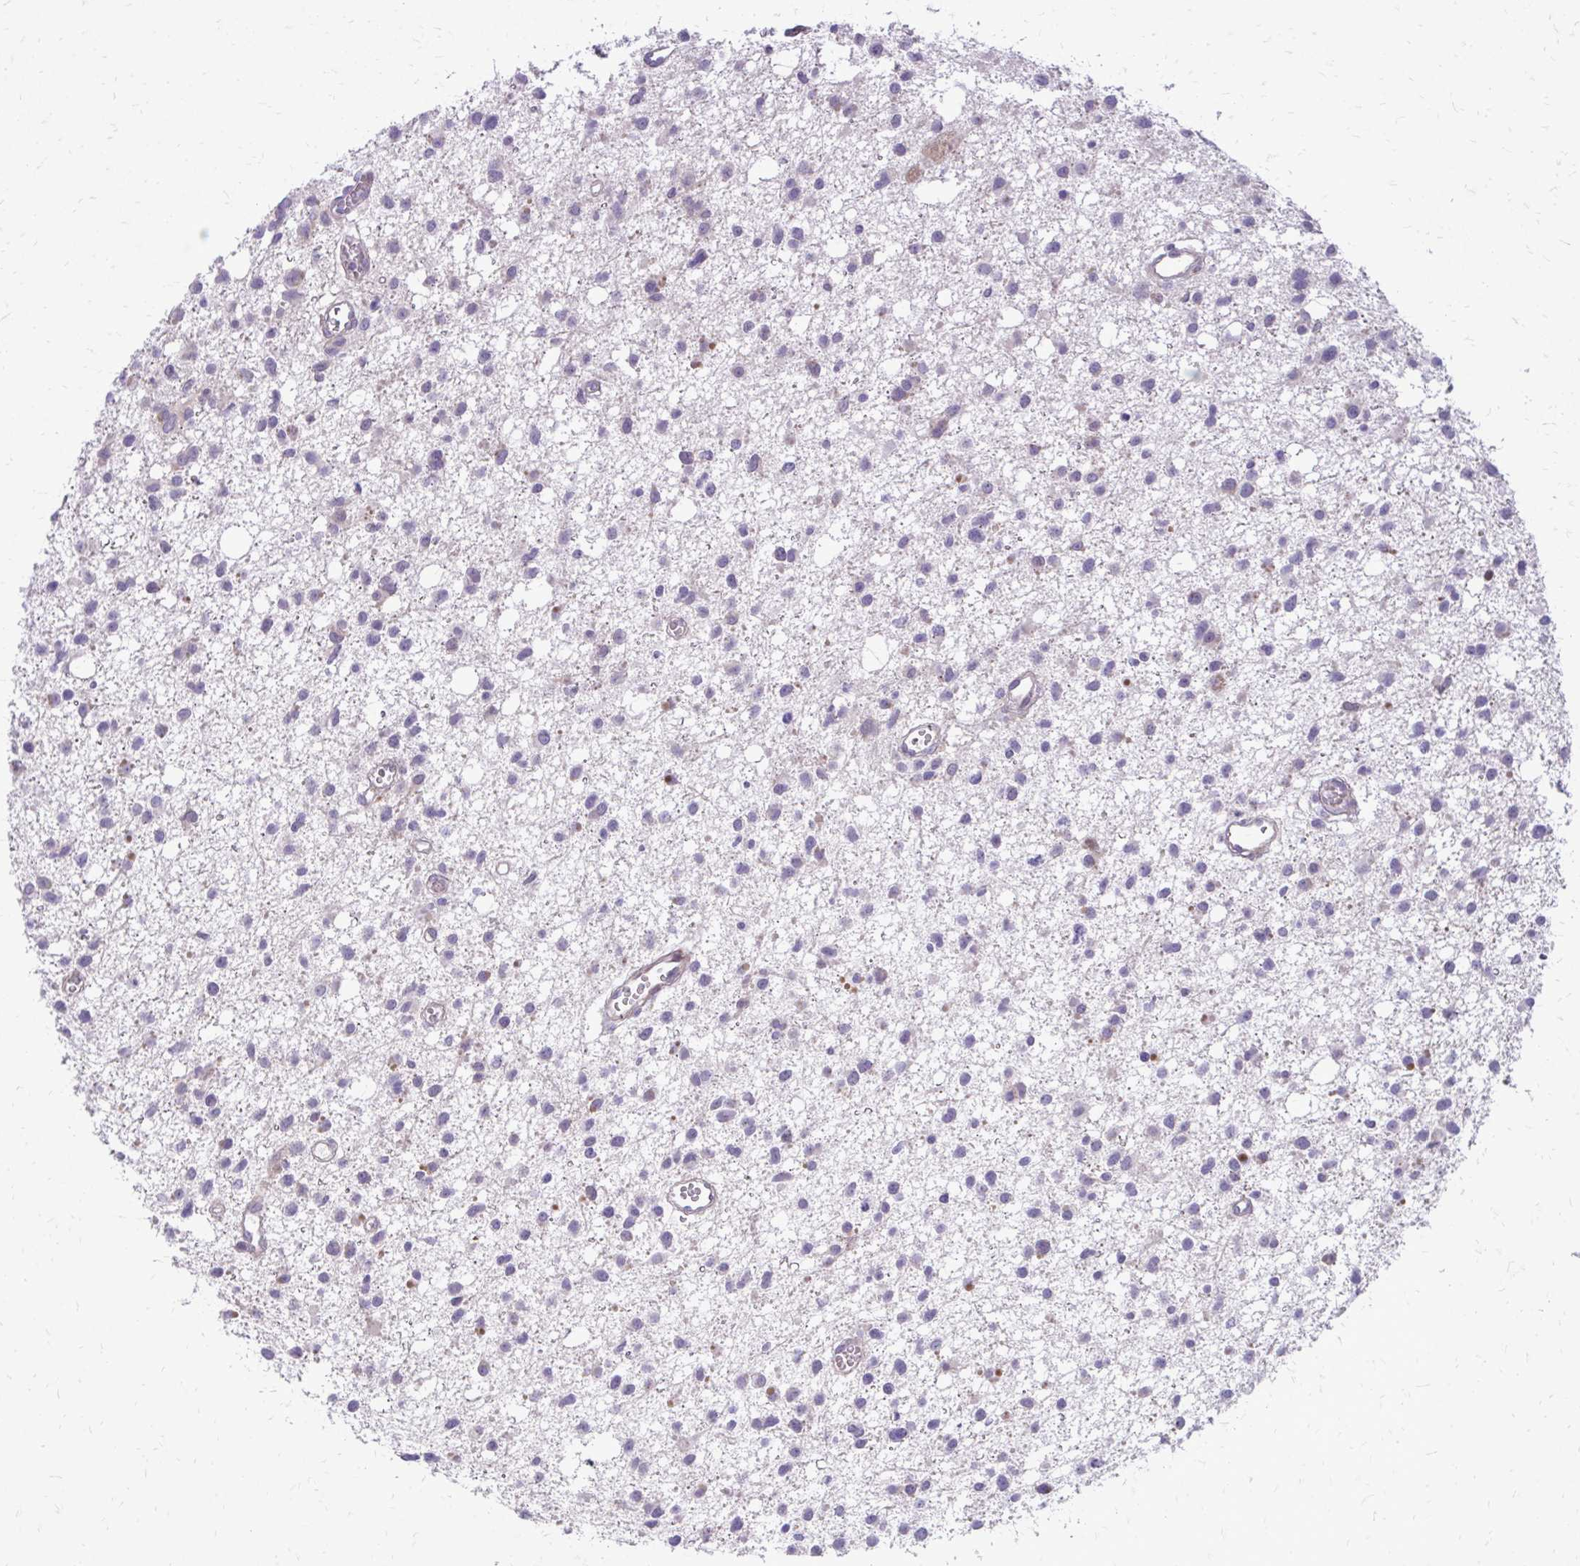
{"staining": {"intensity": "negative", "quantity": "none", "location": "none"}, "tissue": "glioma", "cell_type": "Tumor cells", "image_type": "cancer", "snomed": [{"axis": "morphology", "description": "Glioma, malignant, High grade"}, {"axis": "topography", "description": "Brain"}], "caption": "Immunohistochemical staining of glioma demonstrates no significant positivity in tumor cells.", "gene": "PPDPFL", "patient": {"sex": "male", "age": 23}}